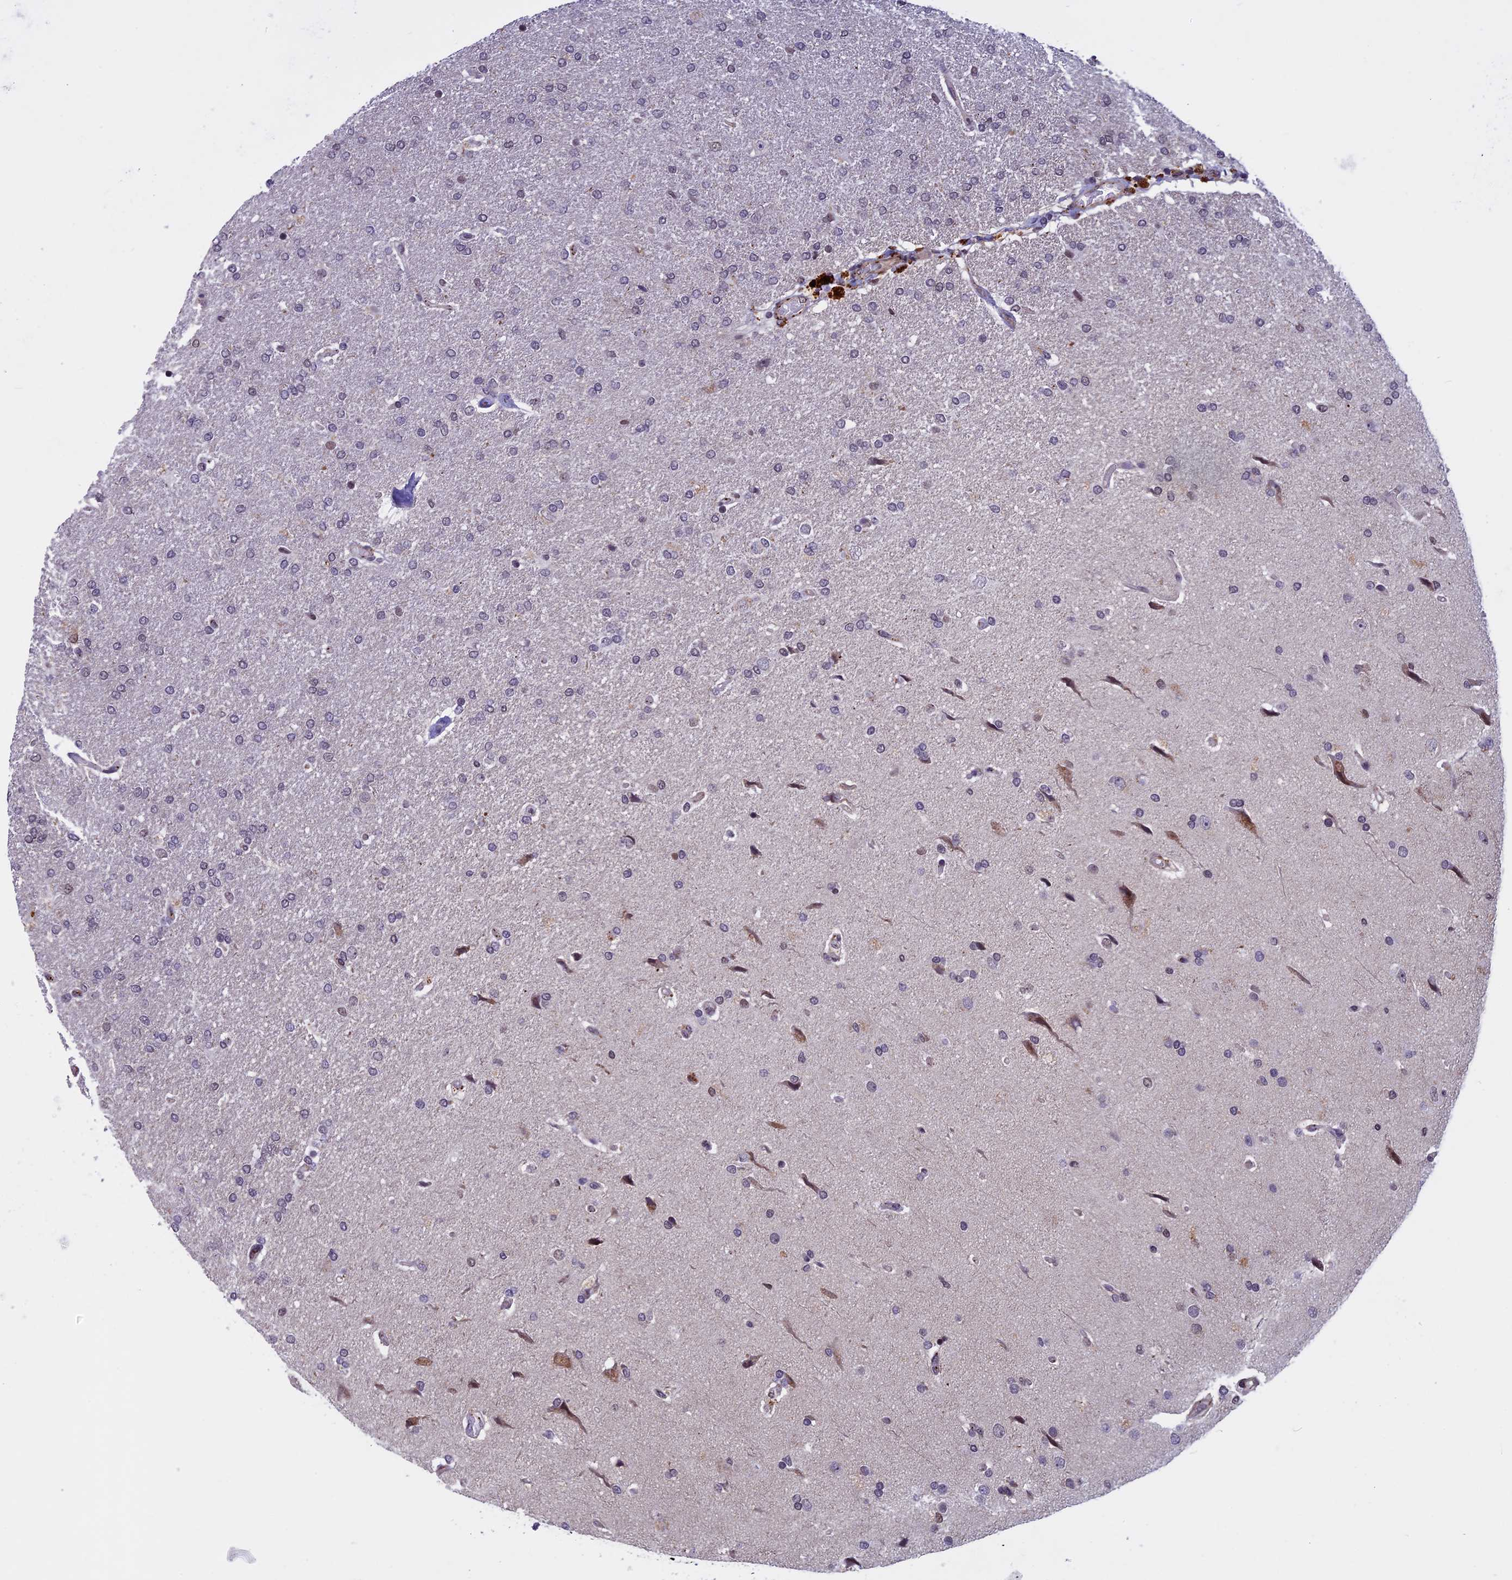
{"staining": {"intensity": "weak", "quantity": "<25%", "location": "nuclear"}, "tissue": "glioma", "cell_type": "Tumor cells", "image_type": "cancer", "snomed": [{"axis": "morphology", "description": "Glioma, malignant, High grade"}, {"axis": "topography", "description": "Brain"}], "caption": "An image of human glioma is negative for staining in tumor cells.", "gene": "NIPBL", "patient": {"sex": "male", "age": 72}}